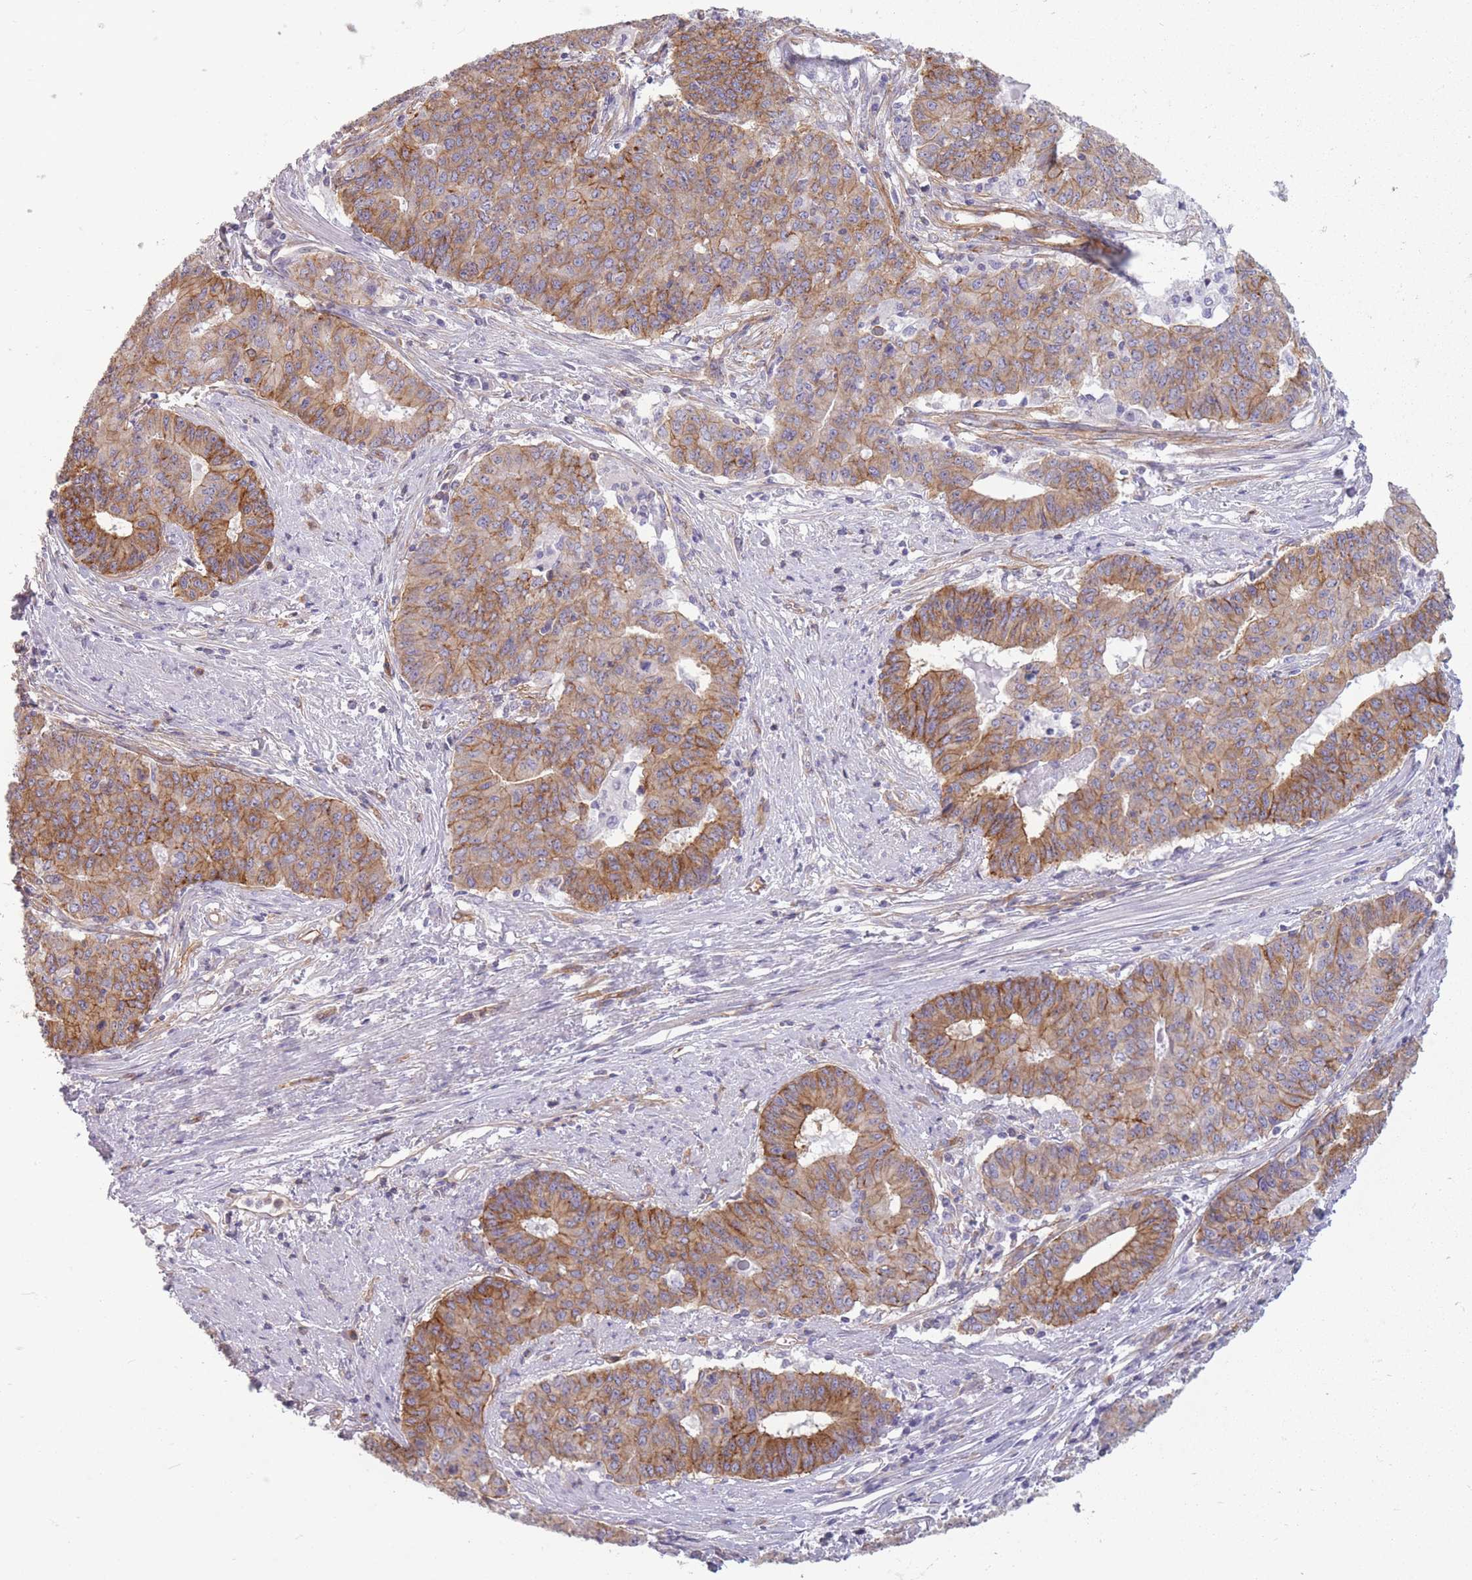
{"staining": {"intensity": "moderate", "quantity": ">75%", "location": "cytoplasmic/membranous"}, "tissue": "endometrial cancer", "cell_type": "Tumor cells", "image_type": "cancer", "snomed": [{"axis": "morphology", "description": "Adenocarcinoma, NOS"}, {"axis": "topography", "description": "Endometrium"}], "caption": "Endometrial adenocarcinoma was stained to show a protein in brown. There is medium levels of moderate cytoplasmic/membranous staining in approximately >75% of tumor cells.", "gene": "ADD1", "patient": {"sex": "female", "age": 59}}